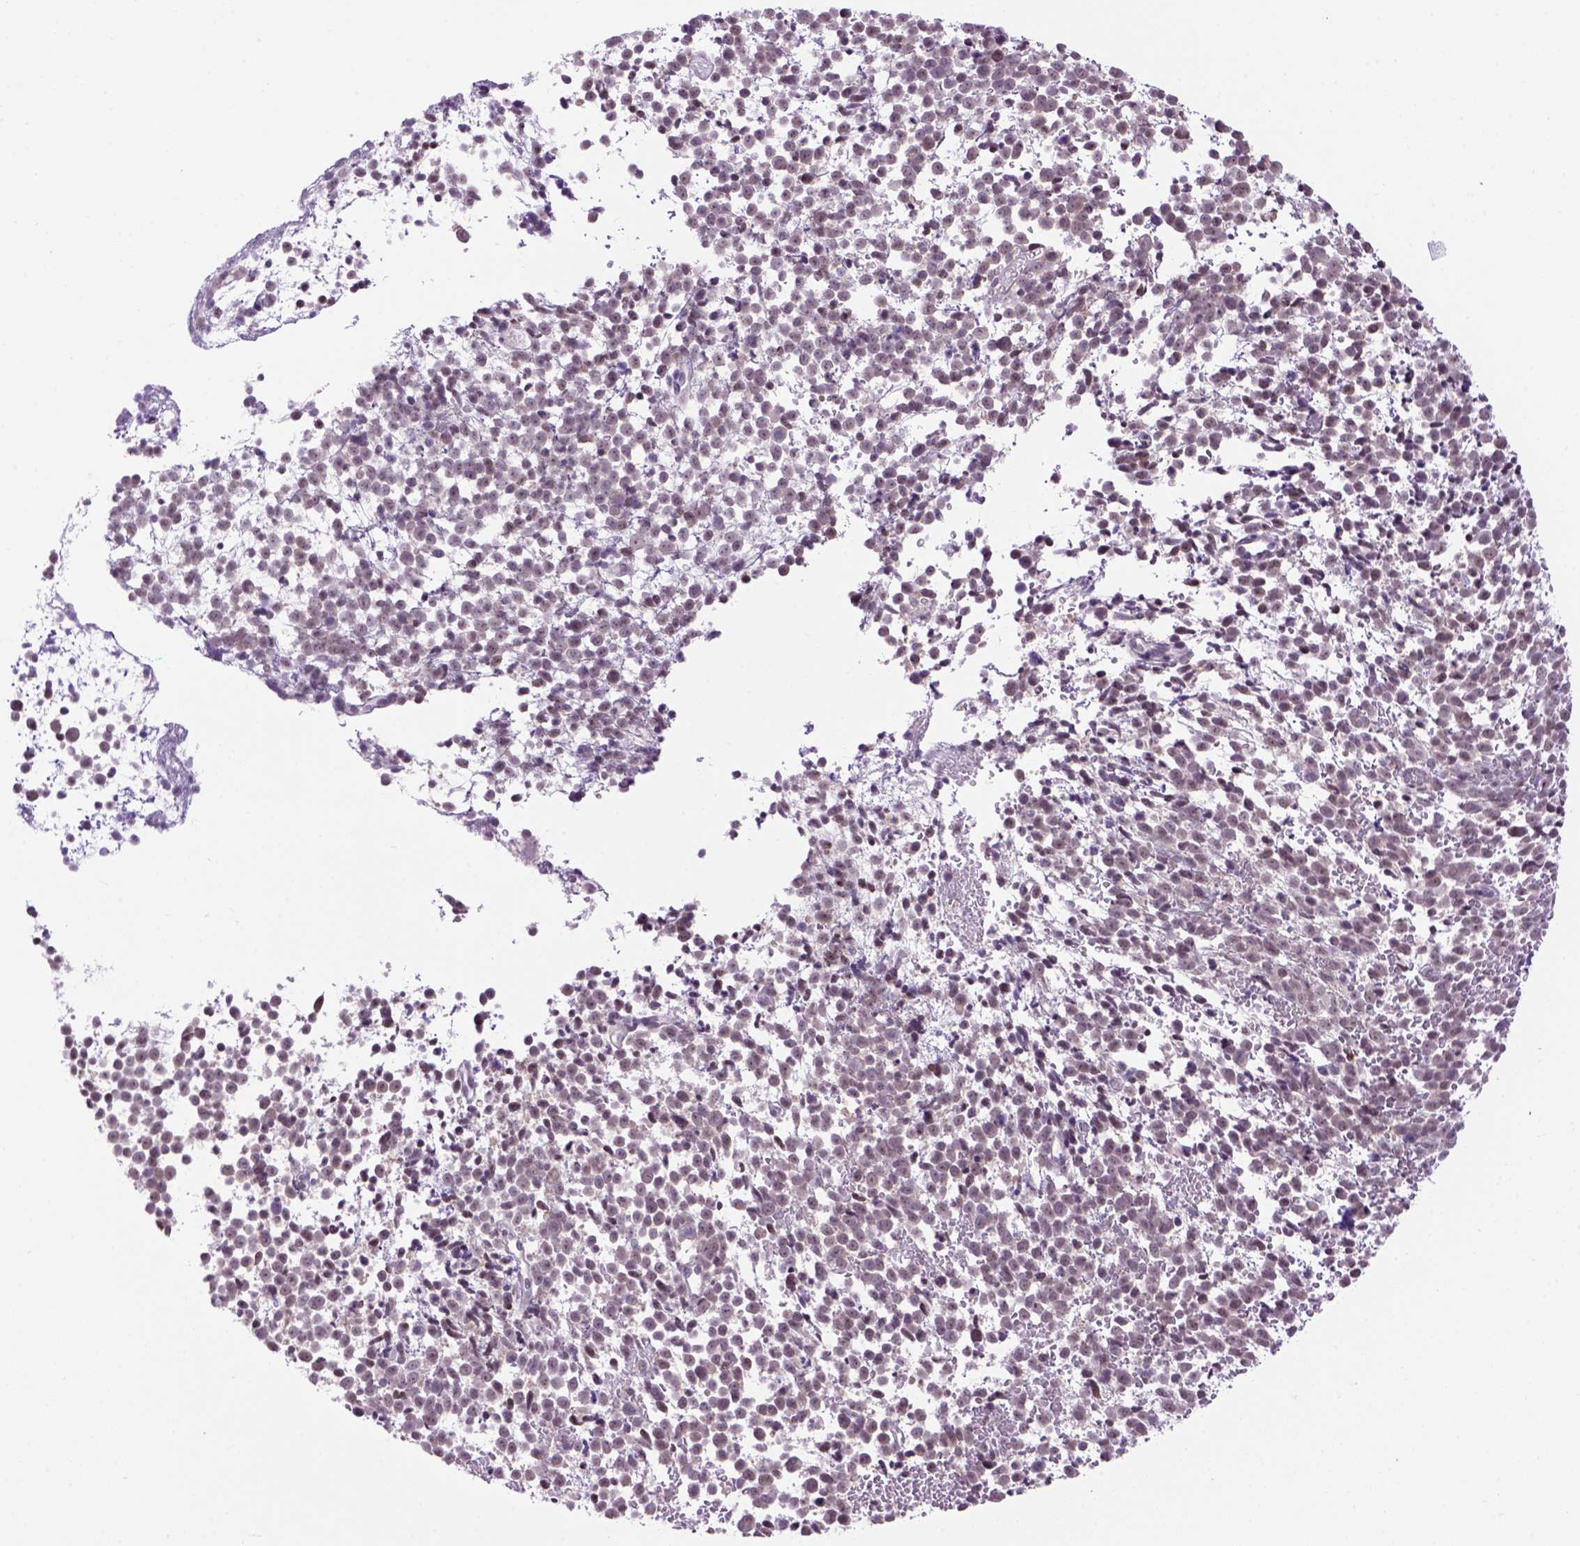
{"staining": {"intensity": "negative", "quantity": "none", "location": "none"}, "tissue": "melanoma", "cell_type": "Tumor cells", "image_type": "cancer", "snomed": [{"axis": "morphology", "description": "Malignant melanoma, NOS"}, {"axis": "topography", "description": "Skin"}], "caption": "High power microscopy photomicrograph of an IHC photomicrograph of melanoma, revealing no significant staining in tumor cells.", "gene": "TBPL1", "patient": {"sex": "female", "age": 70}}